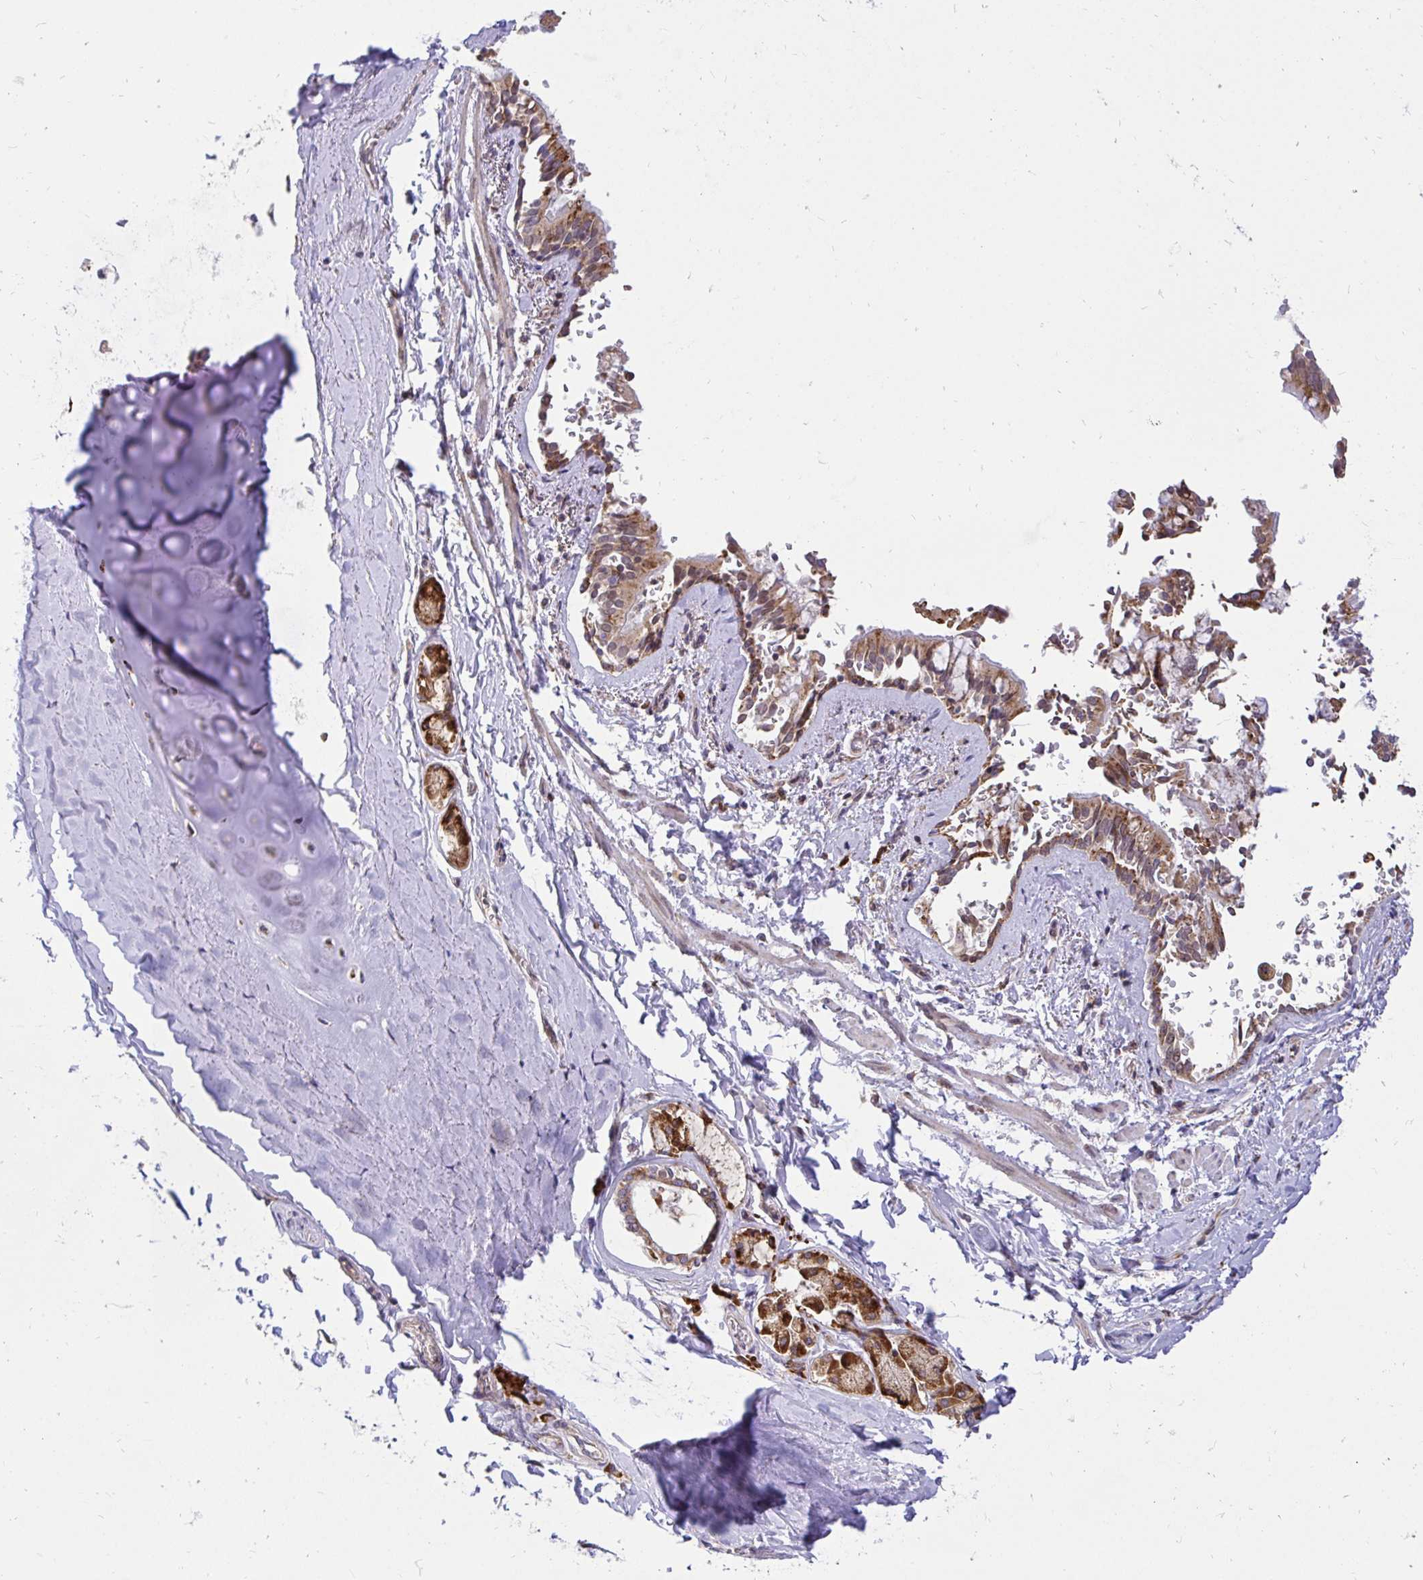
{"staining": {"intensity": "negative", "quantity": "none", "location": "none"}, "tissue": "adipose tissue", "cell_type": "Adipocytes", "image_type": "normal", "snomed": [{"axis": "morphology", "description": "Normal tissue, NOS"}, {"axis": "topography", "description": "Cartilage tissue"}, {"axis": "topography", "description": "Bronchus"}, {"axis": "topography", "description": "Peripheral nerve tissue"}], "caption": "Immunohistochemical staining of unremarkable human adipose tissue shows no significant expression in adipocytes. Nuclei are stained in blue.", "gene": "NAALAD2", "patient": {"sex": "male", "age": 67}}